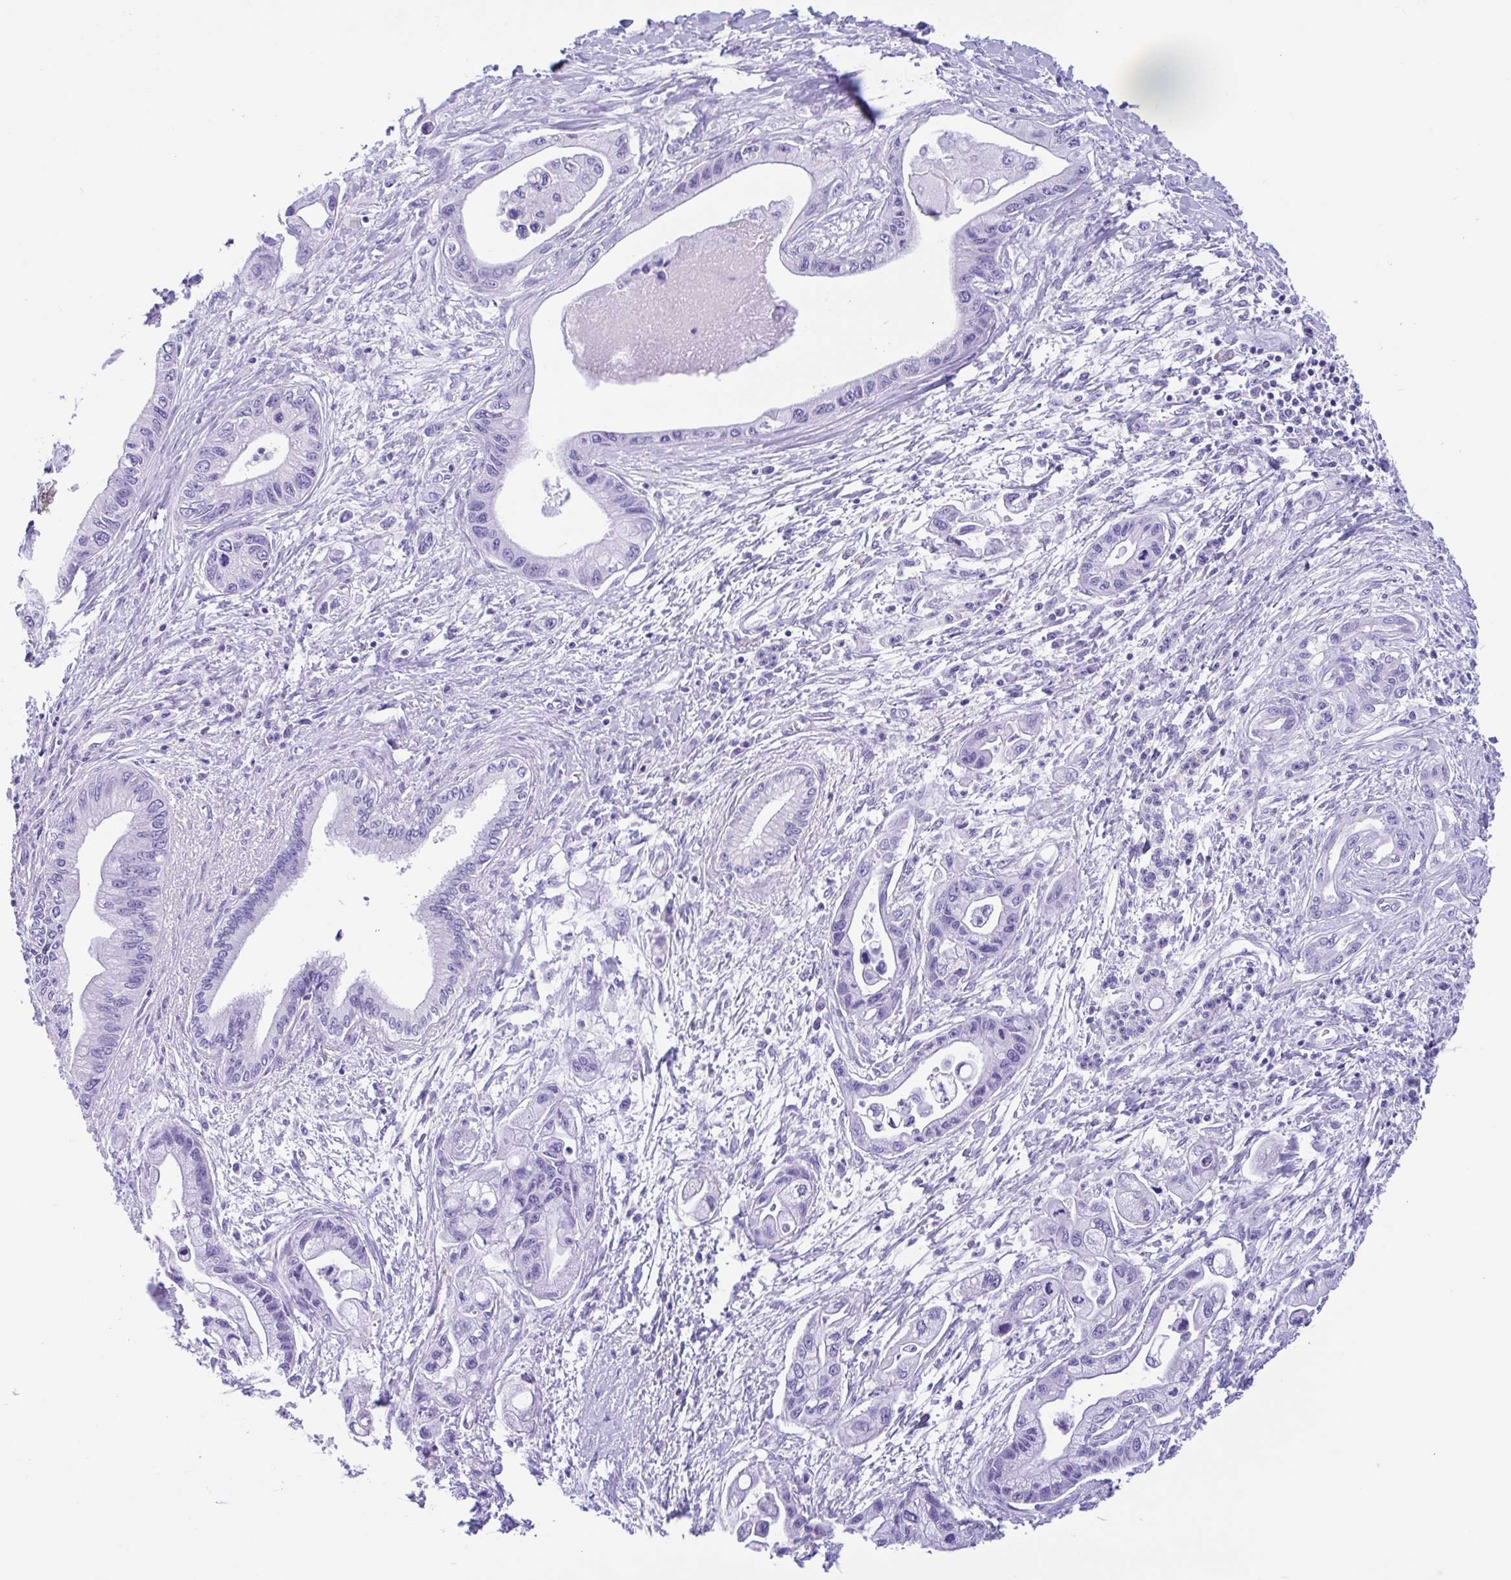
{"staining": {"intensity": "negative", "quantity": "none", "location": "none"}, "tissue": "pancreatic cancer", "cell_type": "Tumor cells", "image_type": "cancer", "snomed": [{"axis": "morphology", "description": "Adenocarcinoma, NOS"}, {"axis": "topography", "description": "Pancreas"}], "caption": "Pancreatic cancer (adenocarcinoma) was stained to show a protein in brown. There is no significant expression in tumor cells. (DAB immunohistochemistry (IHC) with hematoxylin counter stain).", "gene": "OR4N4", "patient": {"sex": "male", "age": 61}}